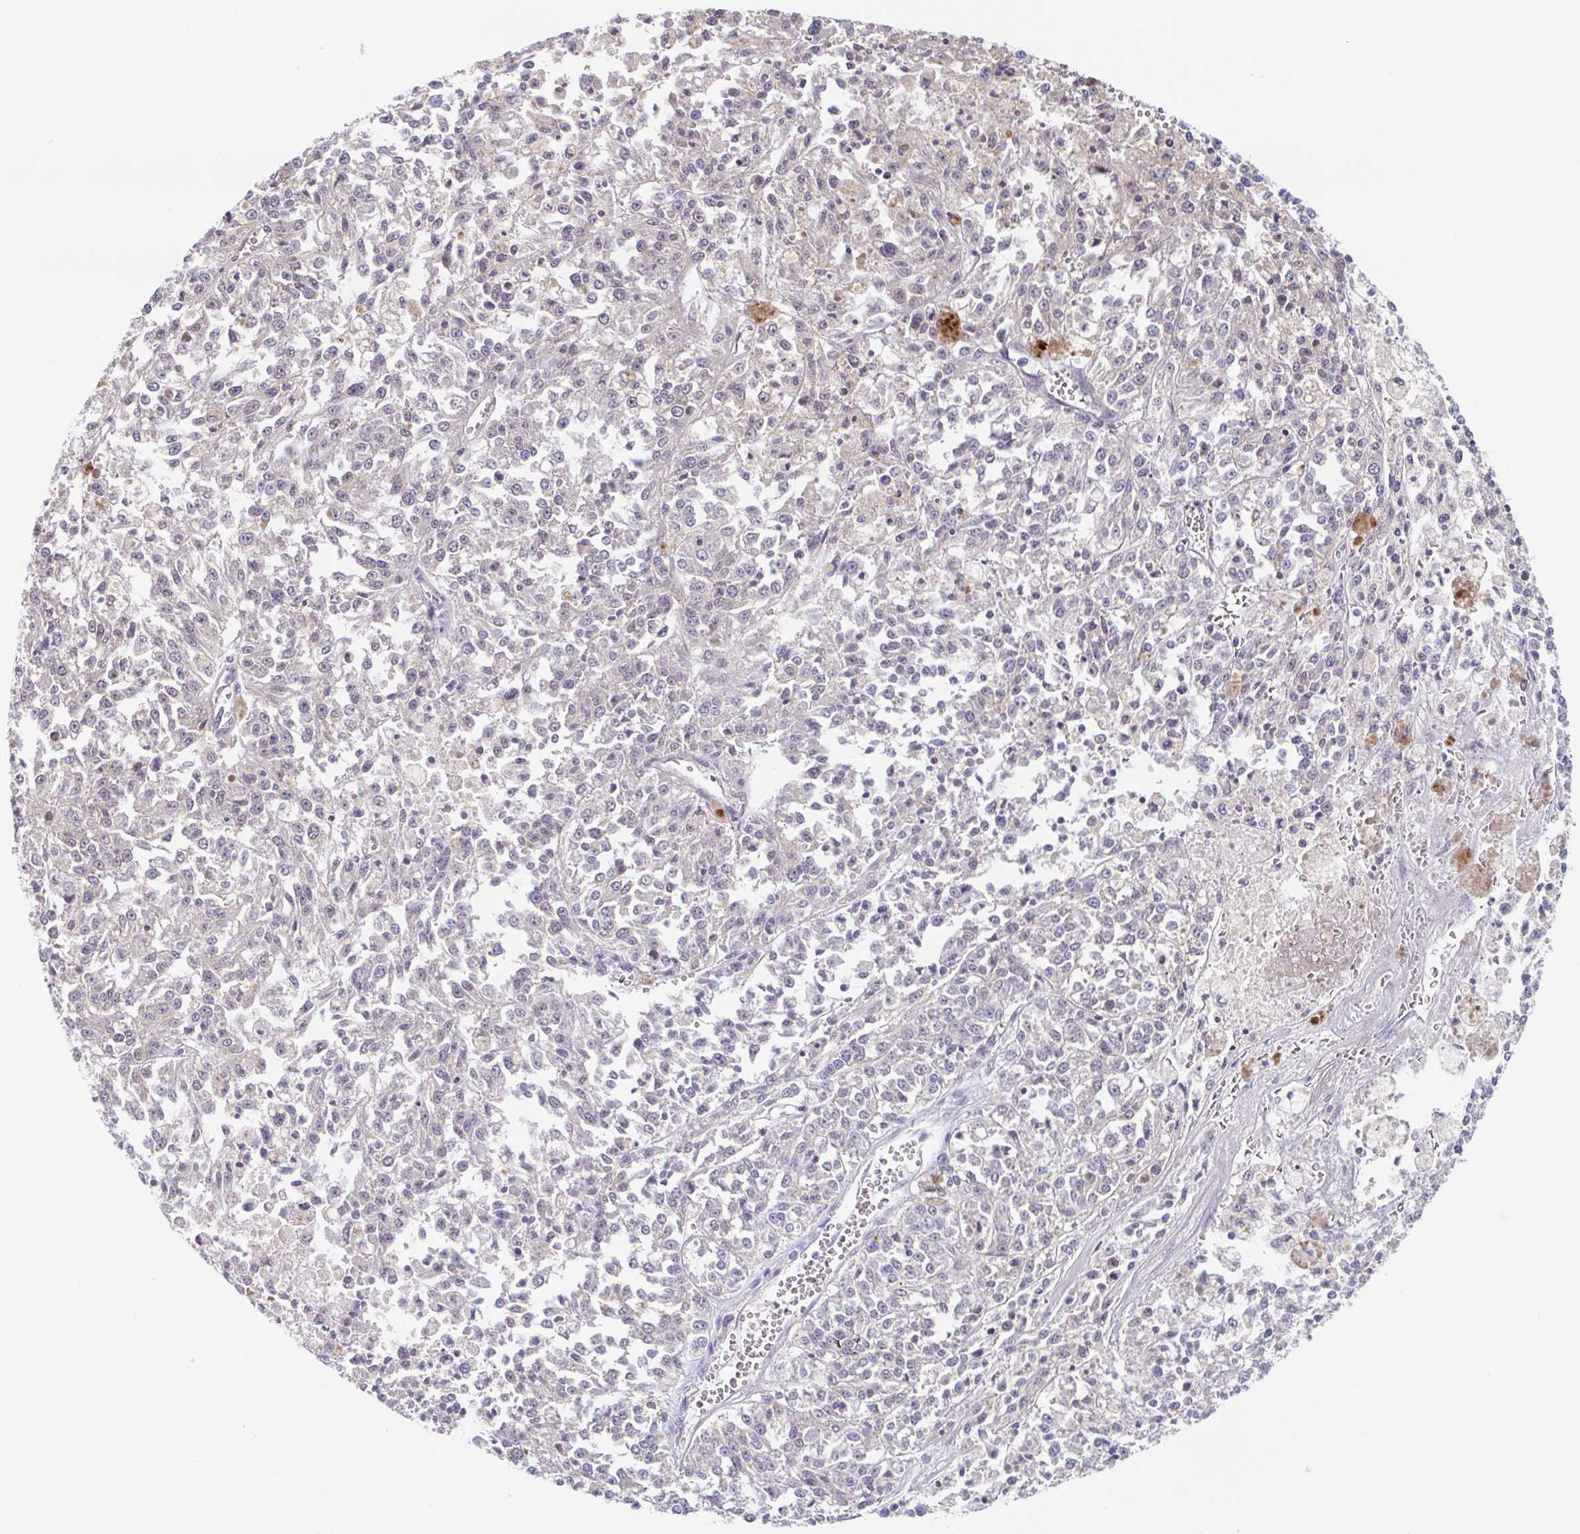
{"staining": {"intensity": "negative", "quantity": "none", "location": "none"}, "tissue": "melanoma", "cell_type": "Tumor cells", "image_type": "cancer", "snomed": [{"axis": "morphology", "description": "Malignant melanoma, NOS"}, {"axis": "topography", "description": "Skin"}], "caption": "Micrograph shows no protein positivity in tumor cells of malignant melanoma tissue.", "gene": "TMEM86A", "patient": {"sex": "female", "age": 64}}